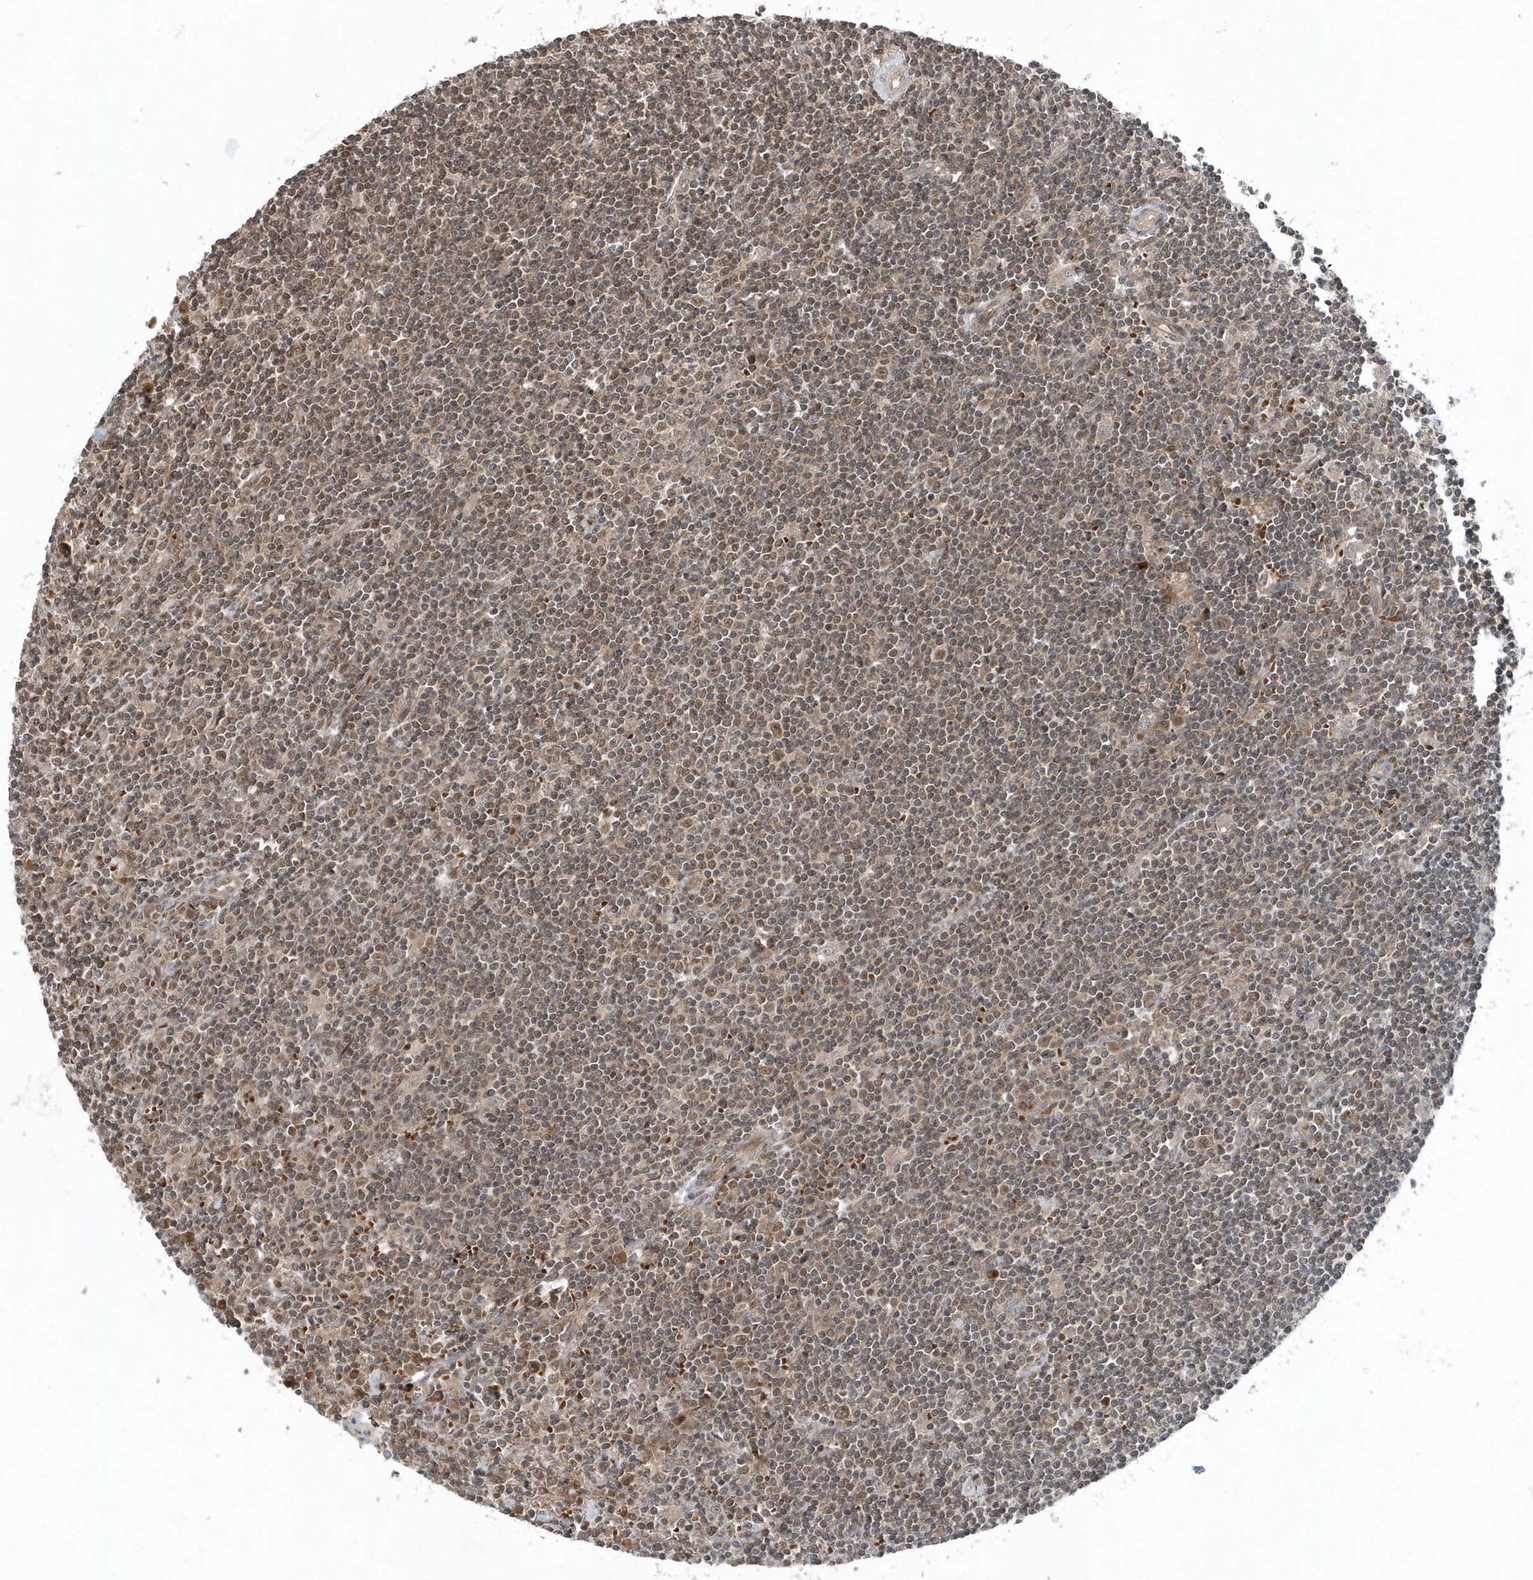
{"staining": {"intensity": "moderate", "quantity": ">75%", "location": "nuclear"}, "tissue": "lymphoma", "cell_type": "Tumor cells", "image_type": "cancer", "snomed": [{"axis": "morphology", "description": "Malignant lymphoma, non-Hodgkin's type, Low grade"}, {"axis": "topography", "description": "Spleen"}], "caption": "A high-resolution photomicrograph shows IHC staining of malignant lymphoma, non-Hodgkin's type (low-grade), which demonstrates moderate nuclear staining in approximately >75% of tumor cells. The staining is performed using DAB (3,3'-diaminobenzidine) brown chromogen to label protein expression. The nuclei are counter-stained blue using hematoxylin.", "gene": "QTRT2", "patient": {"sex": "male", "age": 76}}